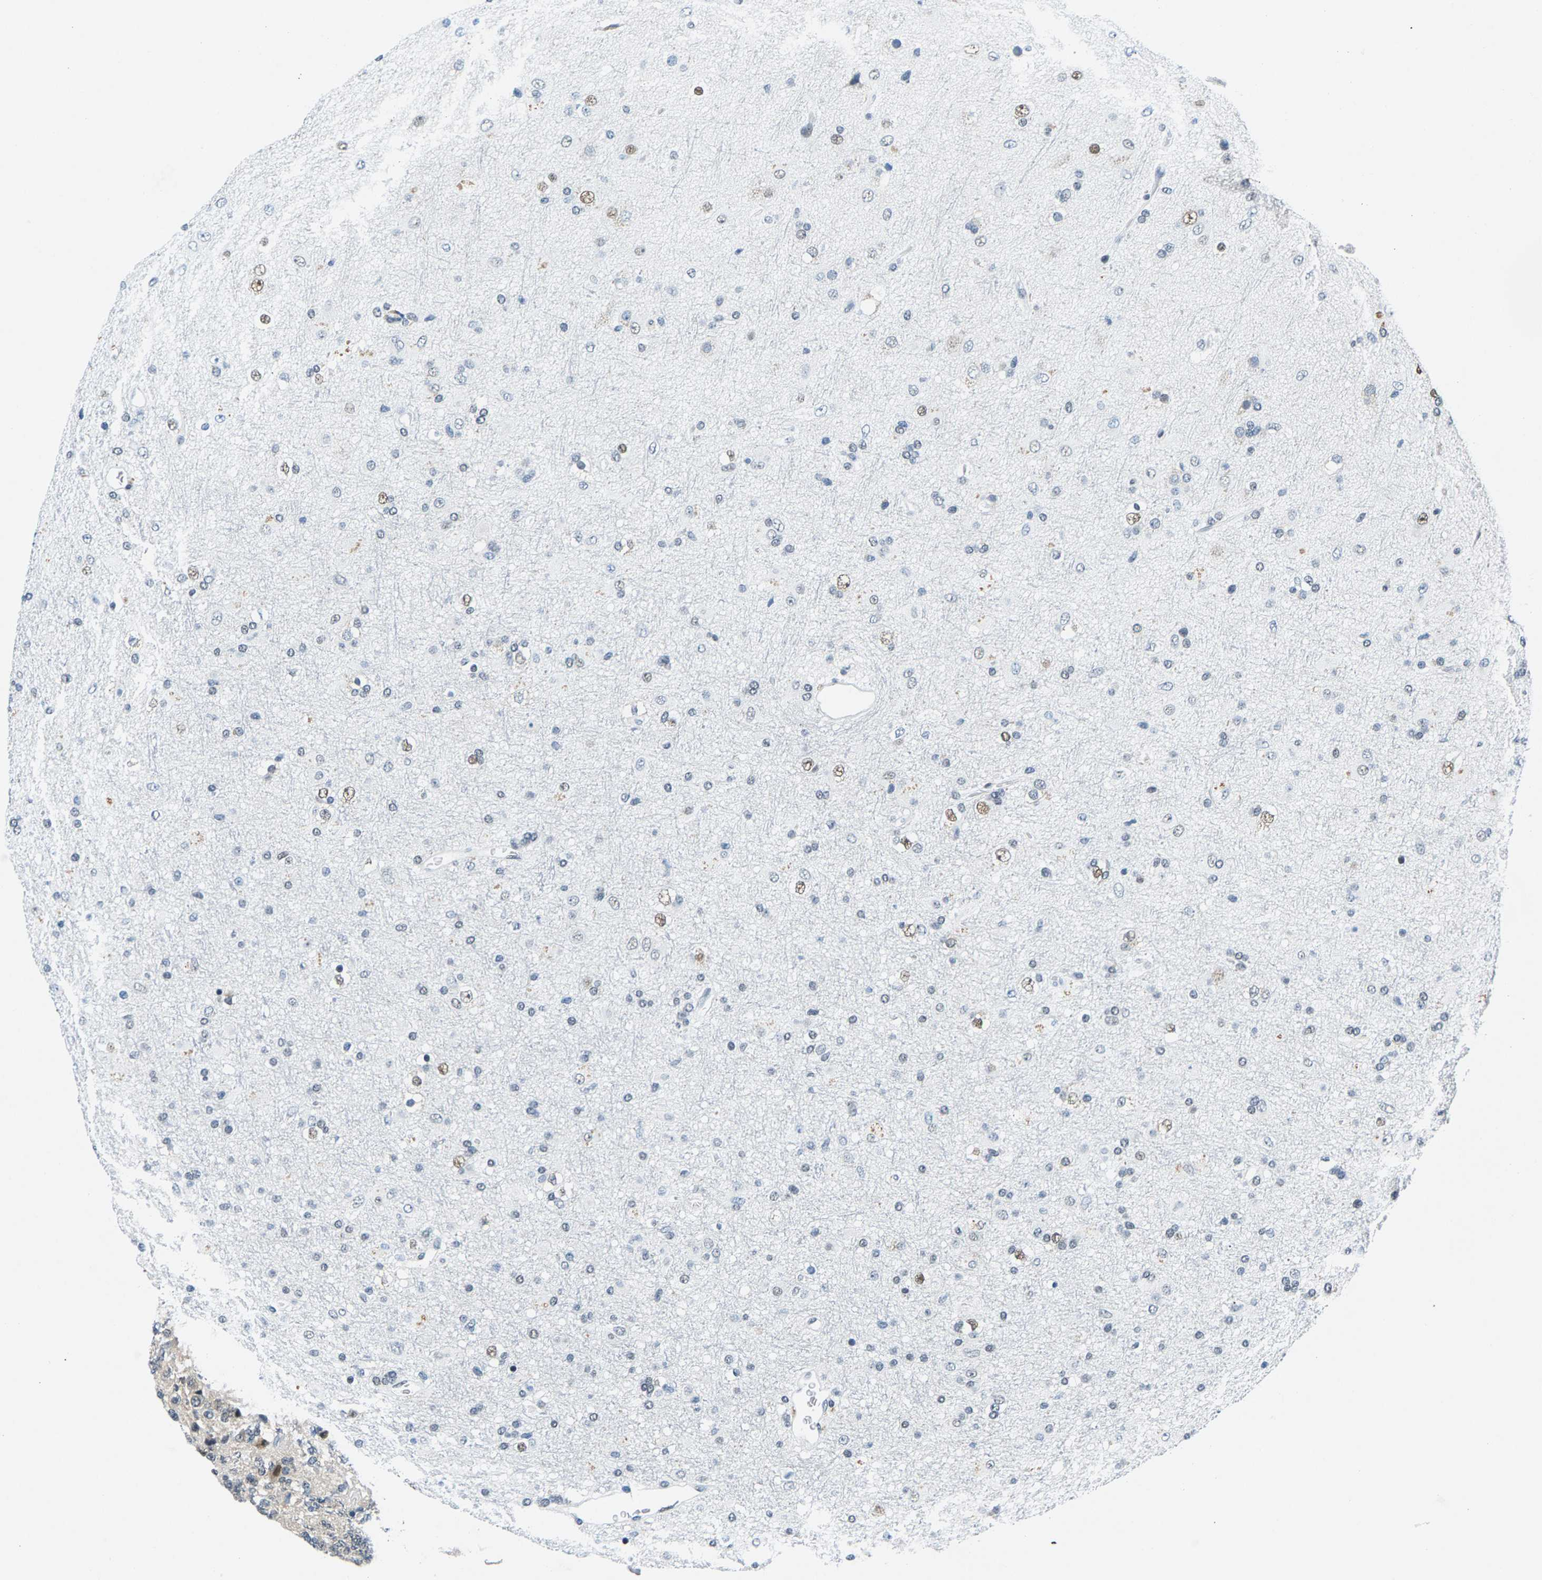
{"staining": {"intensity": "weak", "quantity": "<25%", "location": "nuclear"}, "tissue": "glioma", "cell_type": "Tumor cells", "image_type": "cancer", "snomed": [{"axis": "morphology", "description": "Glioma, malignant, Low grade"}, {"axis": "topography", "description": "Brain"}], "caption": "DAB immunohistochemical staining of glioma displays no significant positivity in tumor cells. The staining is performed using DAB brown chromogen with nuclei counter-stained in using hematoxylin.", "gene": "ATF2", "patient": {"sex": "male", "age": 65}}